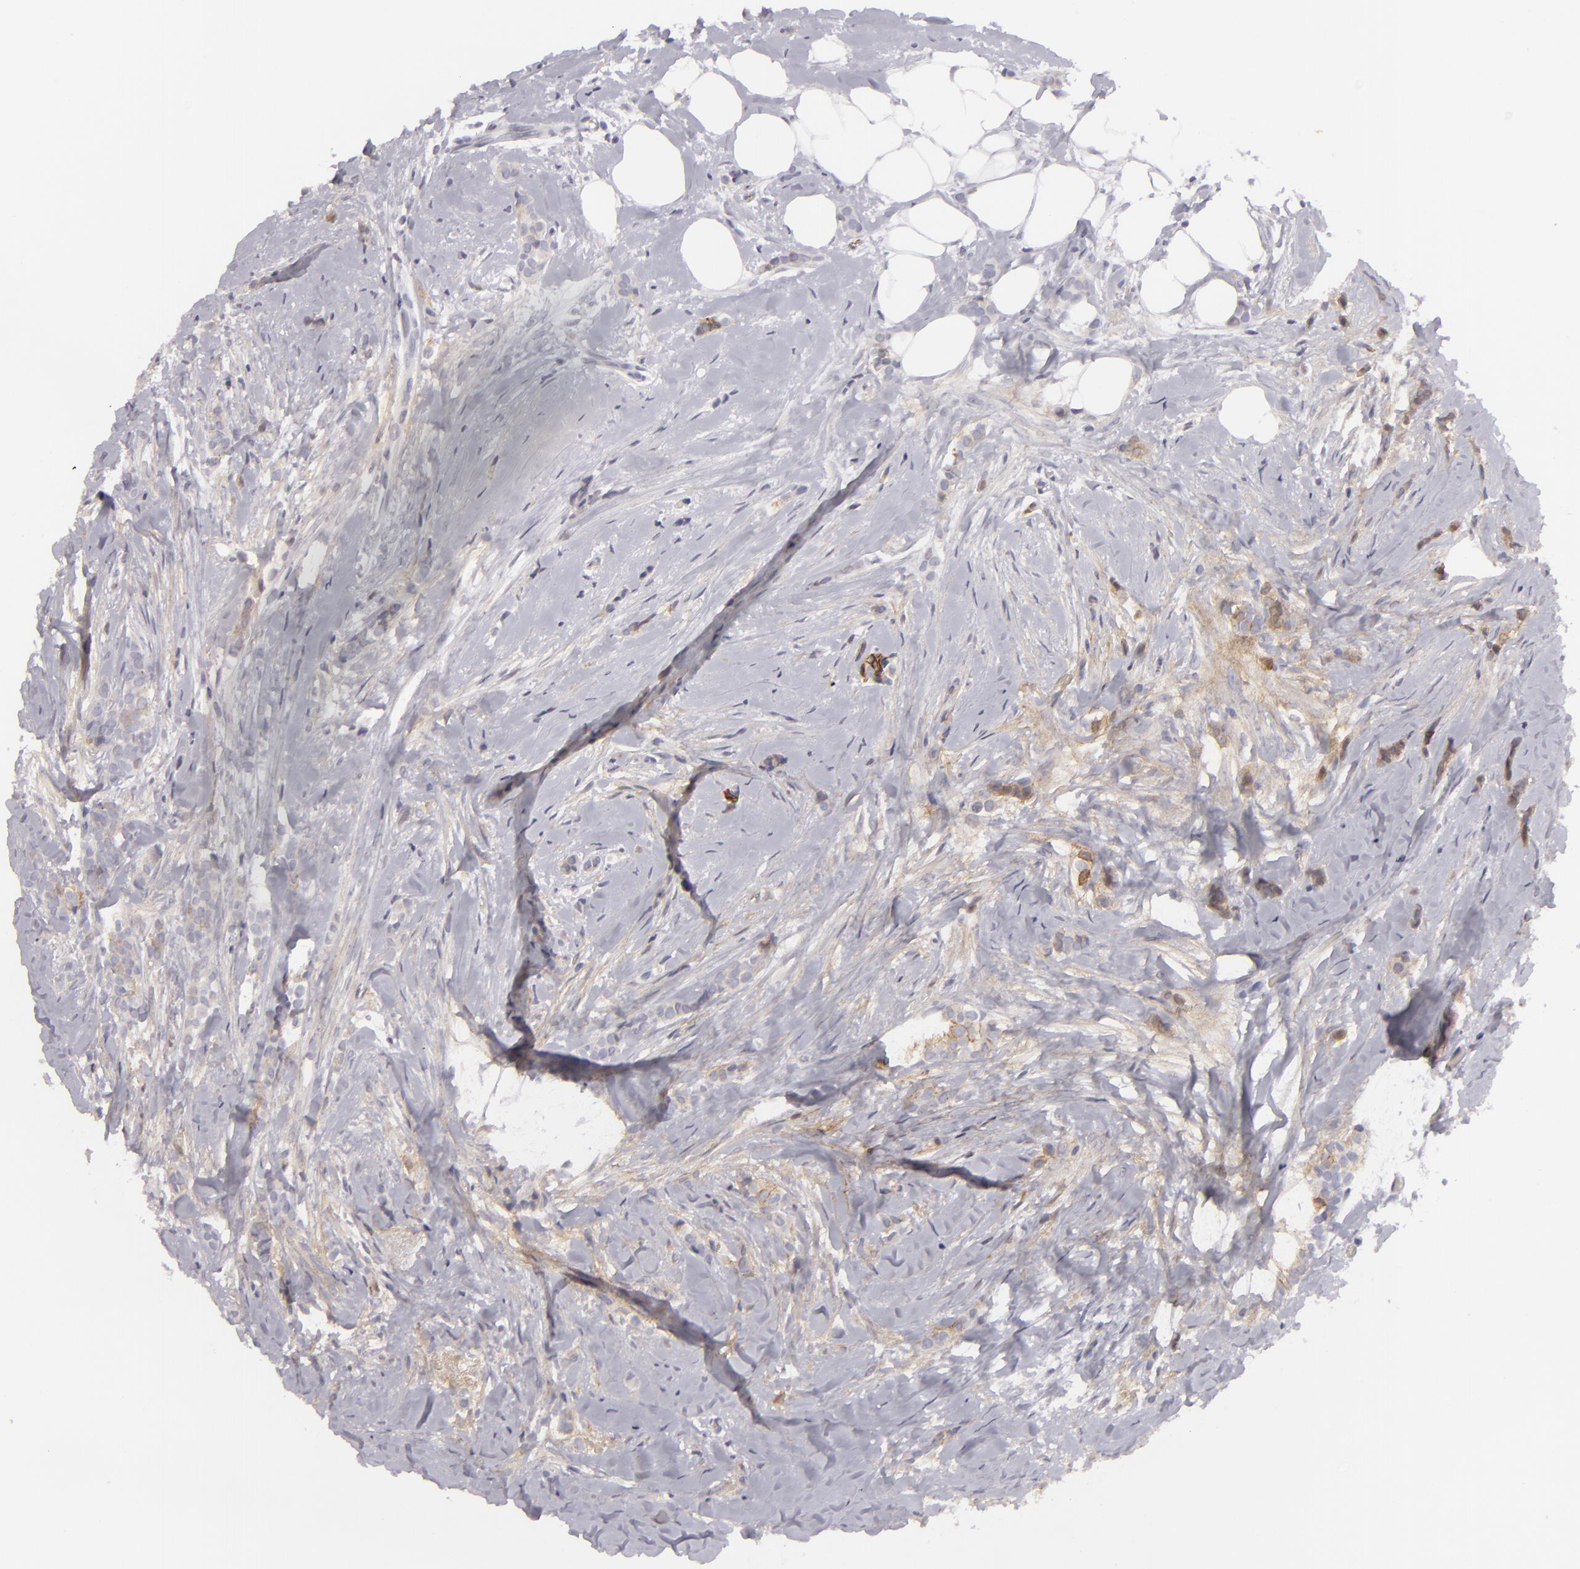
{"staining": {"intensity": "weak", "quantity": "25%-75%", "location": "cytoplasmic/membranous"}, "tissue": "breast cancer", "cell_type": "Tumor cells", "image_type": "cancer", "snomed": [{"axis": "morphology", "description": "Lobular carcinoma"}, {"axis": "topography", "description": "Breast"}], "caption": "The histopathology image shows staining of lobular carcinoma (breast), revealing weak cytoplasmic/membranous protein staining (brown color) within tumor cells.", "gene": "JUP", "patient": {"sex": "female", "age": 56}}